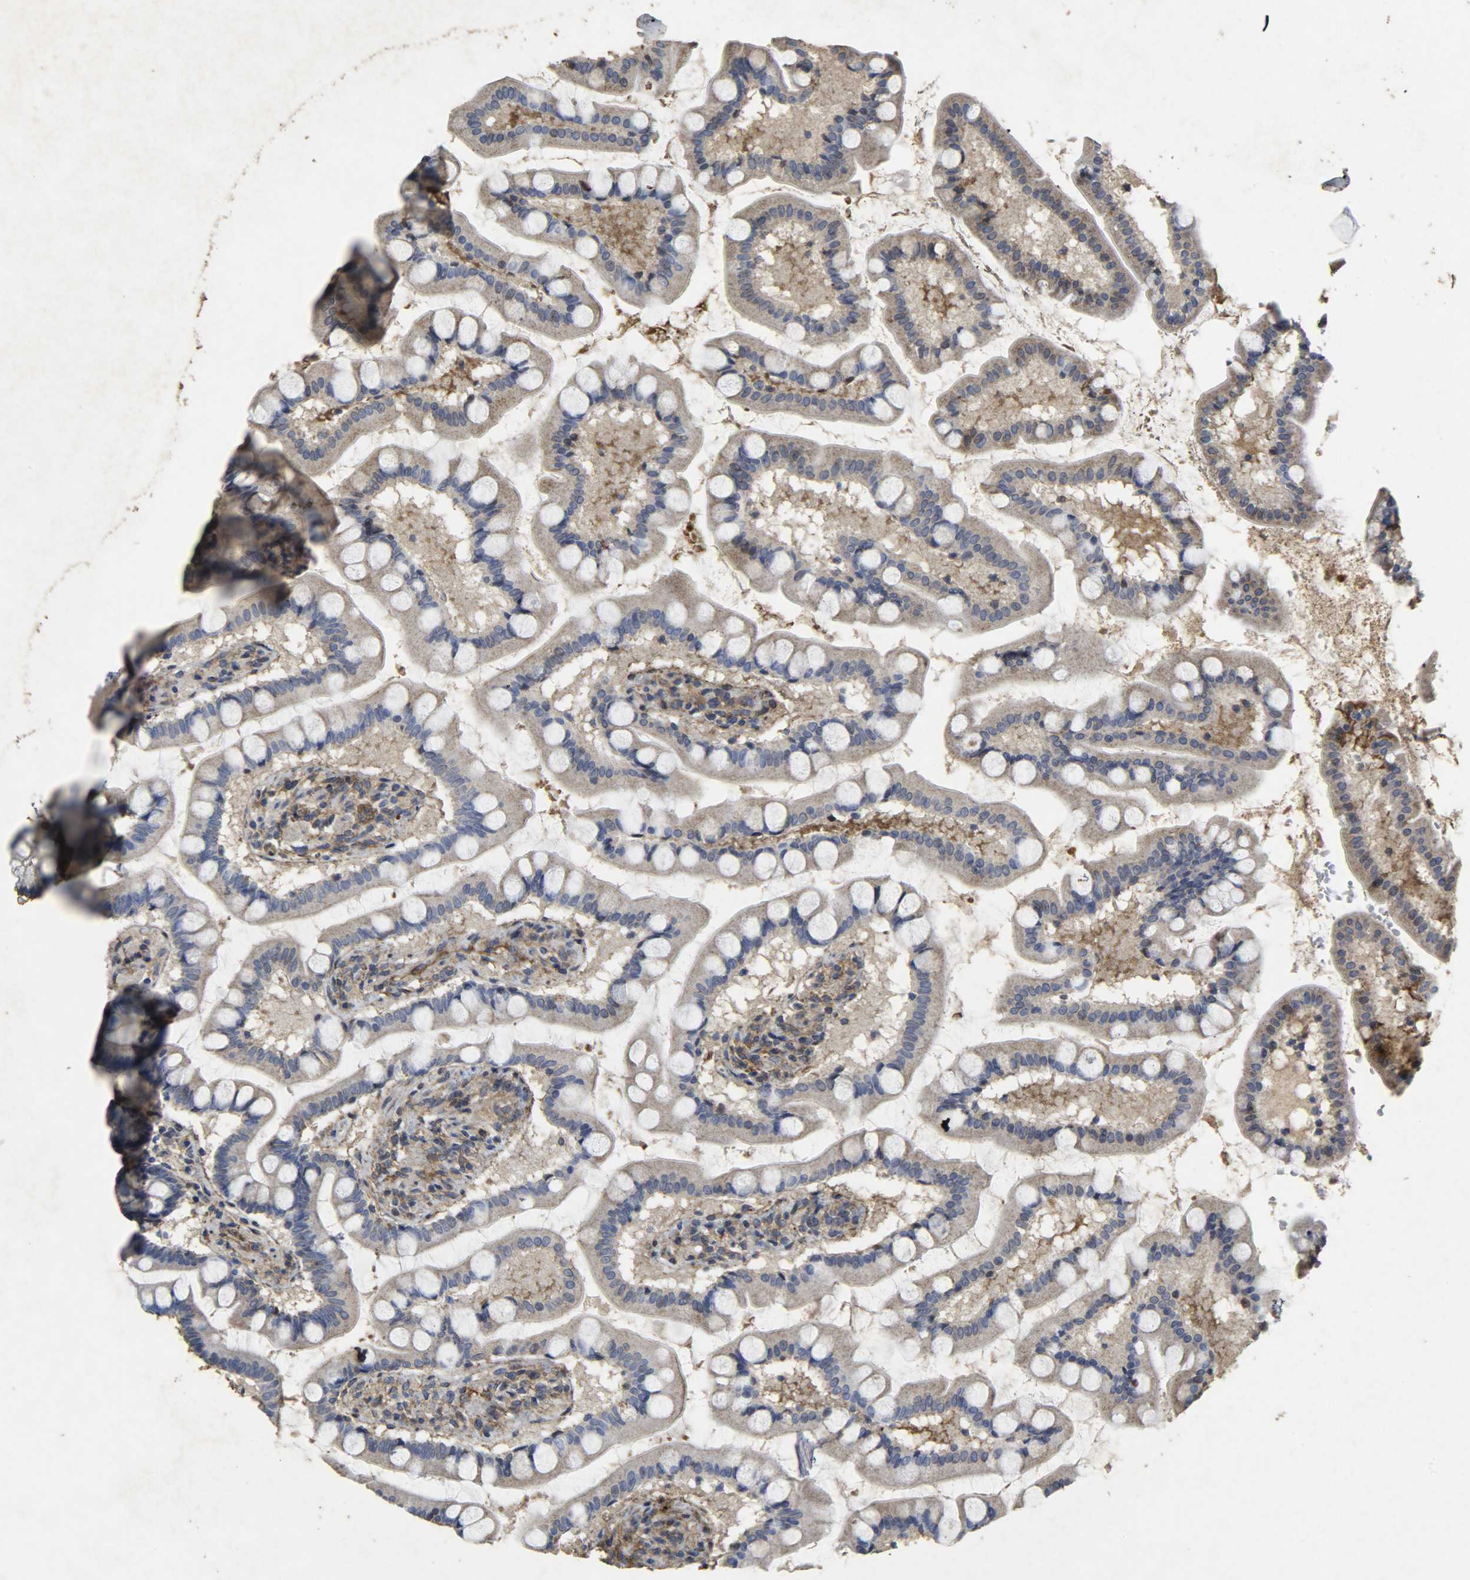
{"staining": {"intensity": "weak", "quantity": "25%-75%", "location": "cytoplasmic/membranous"}, "tissue": "small intestine", "cell_type": "Glandular cells", "image_type": "normal", "snomed": [{"axis": "morphology", "description": "Normal tissue, NOS"}, {"axis": "topography", "description": "Small intestine"}], "caption": "Immunohistochemistry (DAB (3,3'-diaminobenzidine)) staining of unremarkable human small intestine demonstrates weak cytoplasmic/membranous protein expression in about 25%-75% of glandular cells.", "gene": "TPM4", "patient": {"sex": "male", "age": 41}}